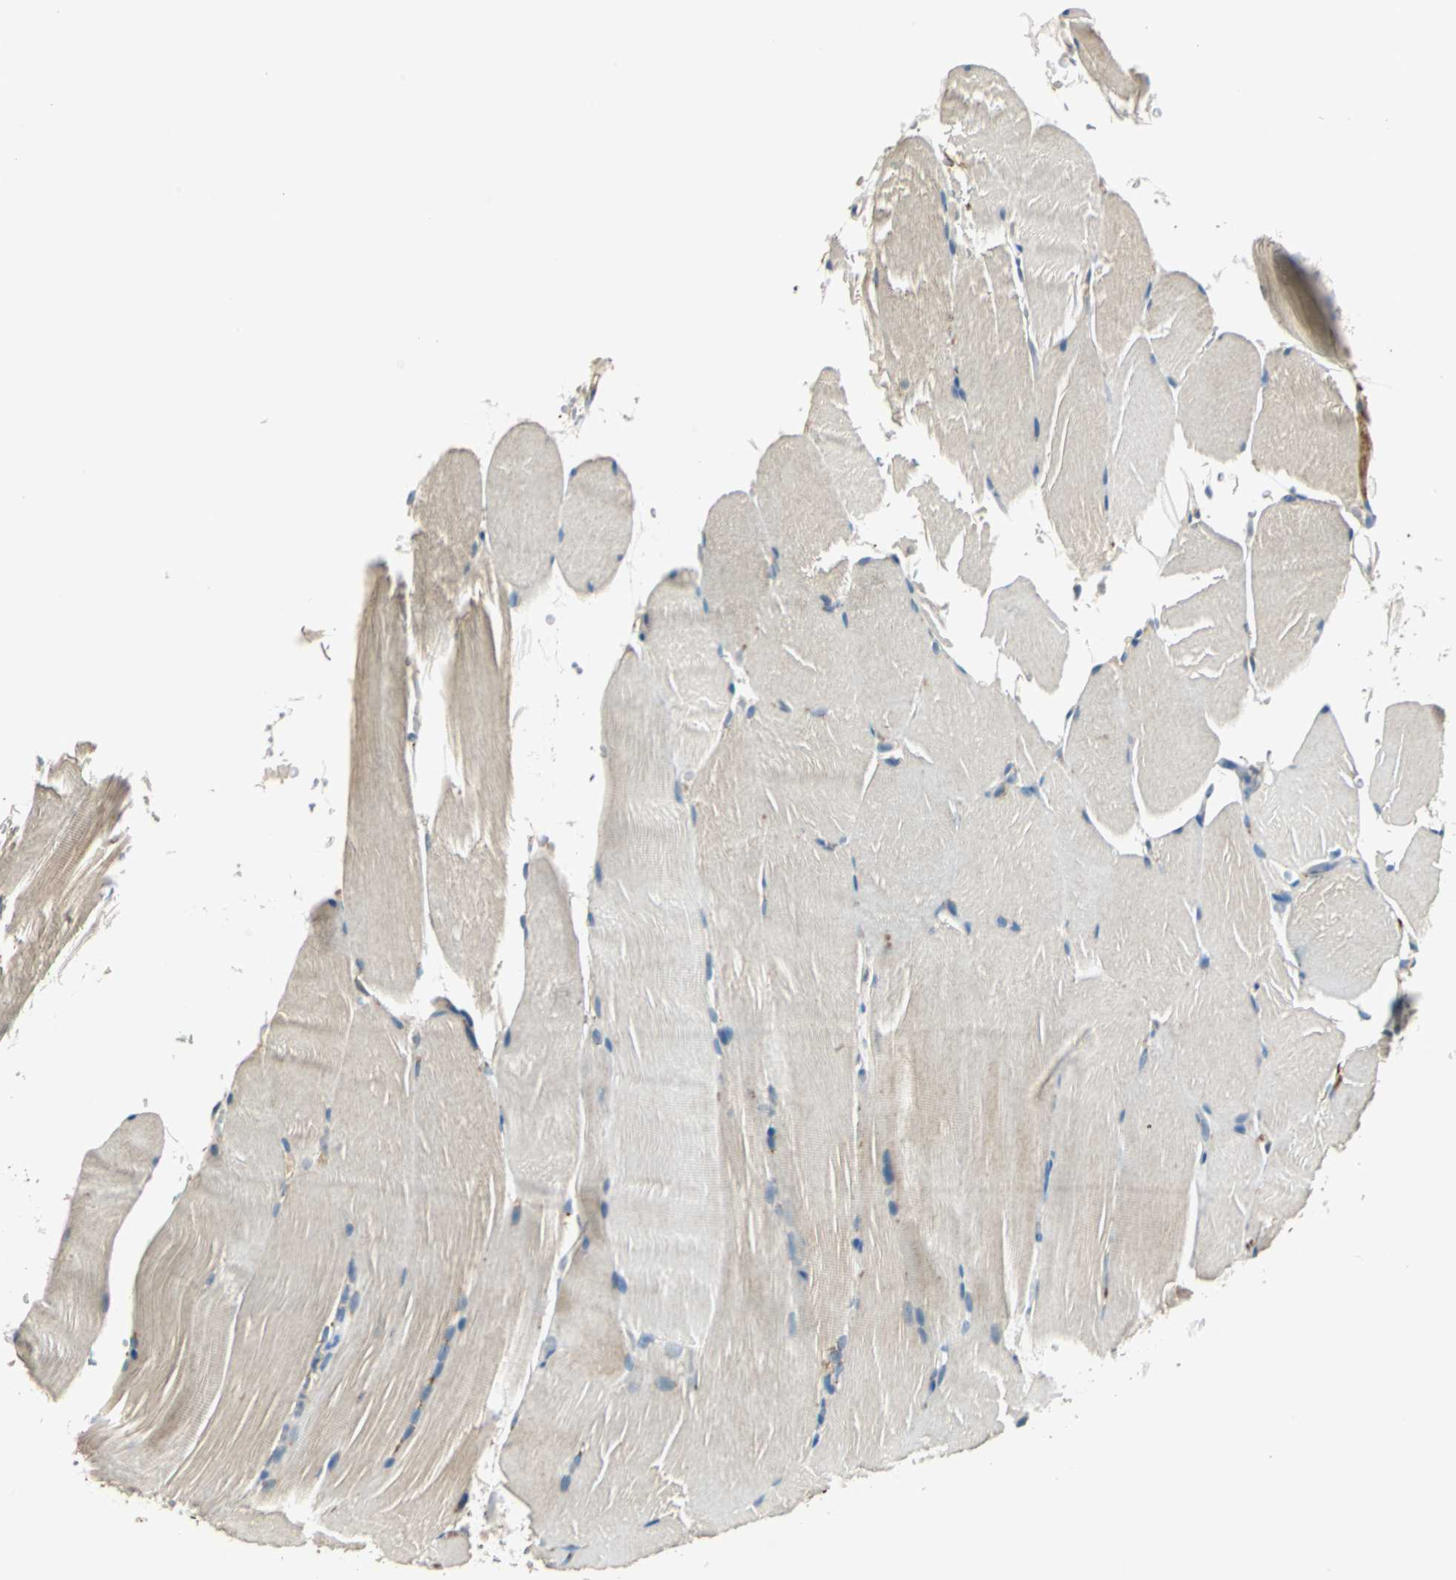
{"staining": {"intensity": "negative", "quantity": "none", "location": "none"}, "tissue": "skeletal muscle", "cell_type": "Myocytes", "image_type": "normal", "snomed": [{"axis": "morphology", "description": "Normal tissue, NOS"}, {"axis": "topography", "description": "Skeletal muscle"}, {"axis": "topography", "description": "Parathyroid gland"}], "caption": "DAB immunohistochemical staining of benign human skeletal muscle exhibits no significant staining in myocytes.", "gene": "NIT1", "patient": {"sex": "female", "age": 37}}